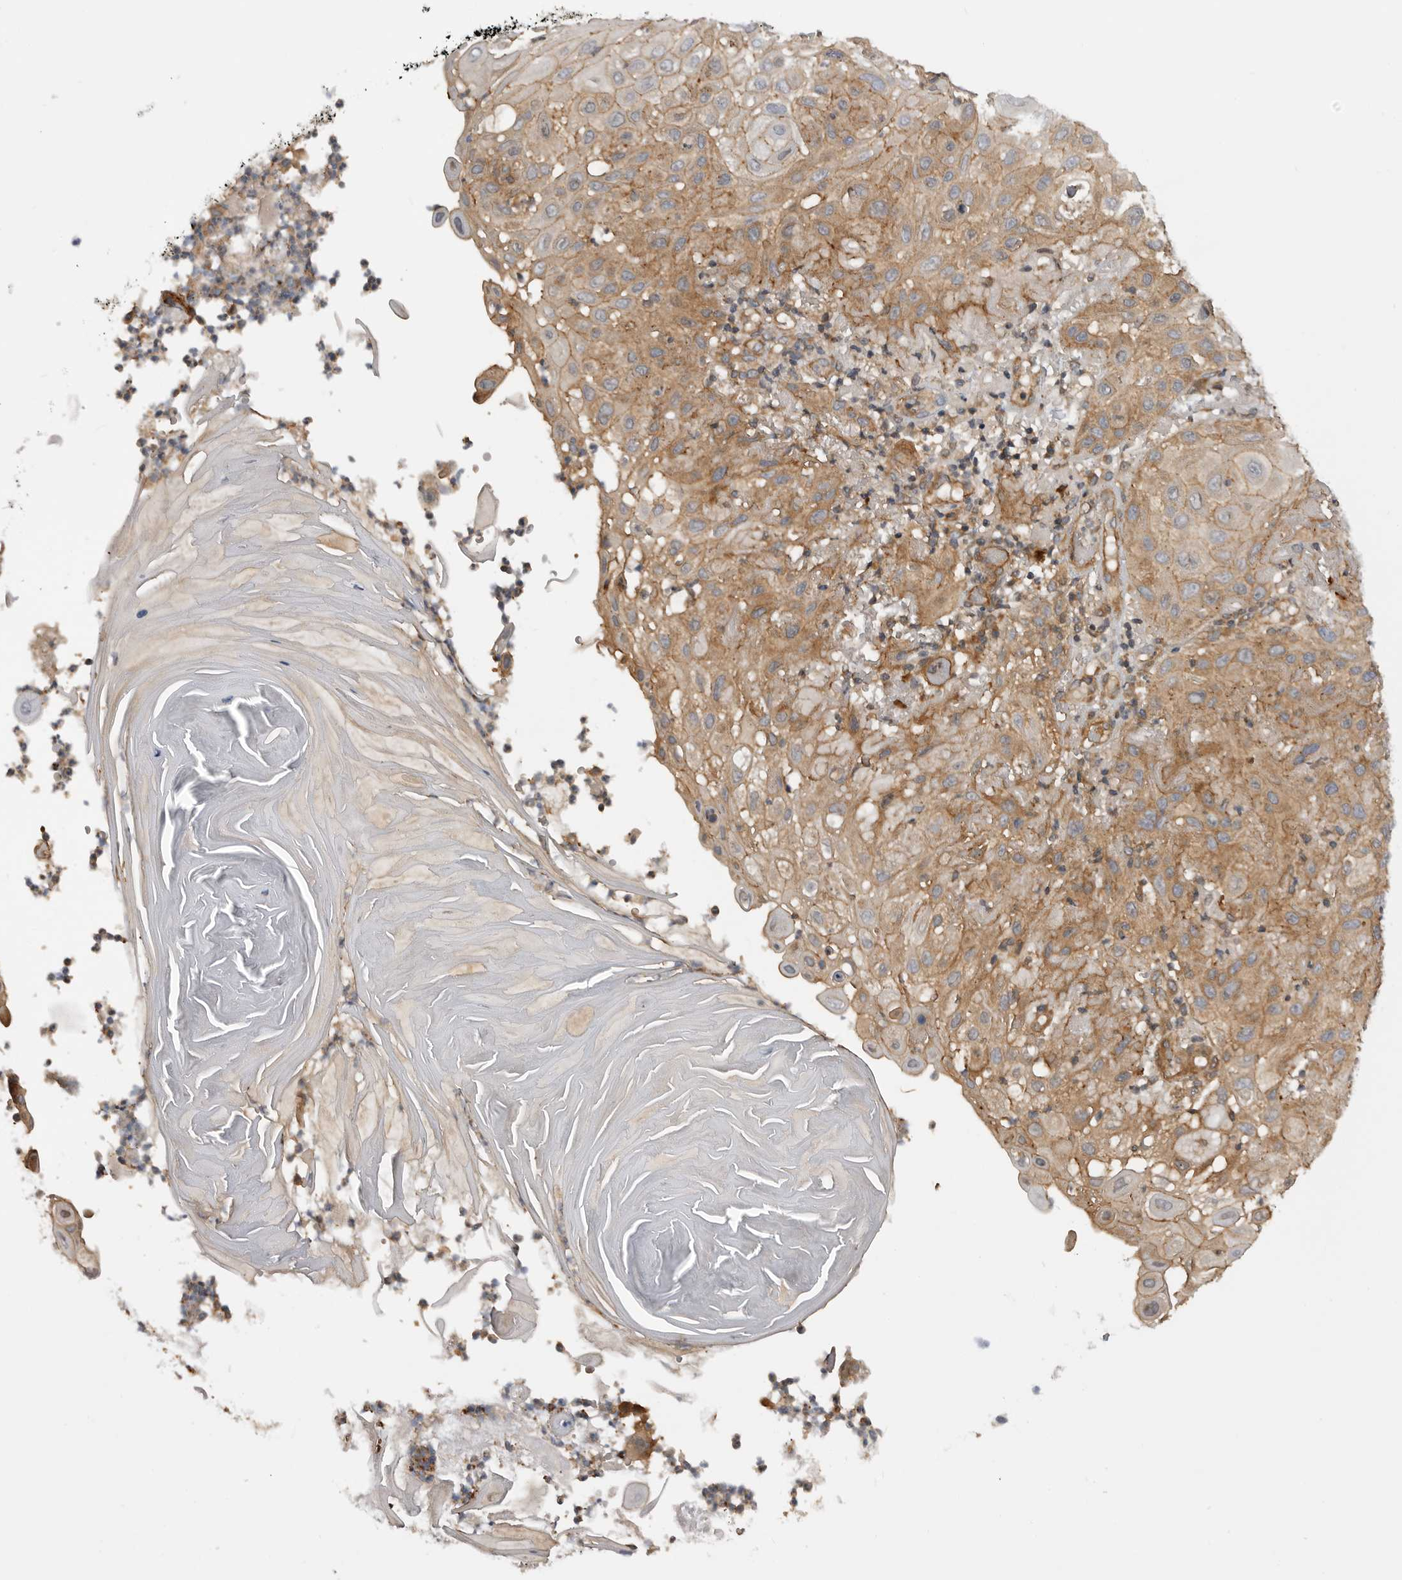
{"staining": {"intensity": "moderate", "quantity": "25%-75%", "location": "cytoplasmic/membranous"}, "tissue": "skin cancer", "cell_type": "Tumor cells", "image_type": "cancer", "snomed": [{"axis": "morphology", "description": "Normal tissue, NOS"}, {"axis": "morphology", "description": "Squamous cell carcinoma, NOS"}, {"axis": "topography", "description": "Skin"}], "caption": "Protein staining of skin squamous cell carcinoma tissue shows moderate cytoplasmic/membranous expression in about 25%-75% of tumor cells.", "gene": "TRIM56", "patient": {"sex": "female", "age": 96}}